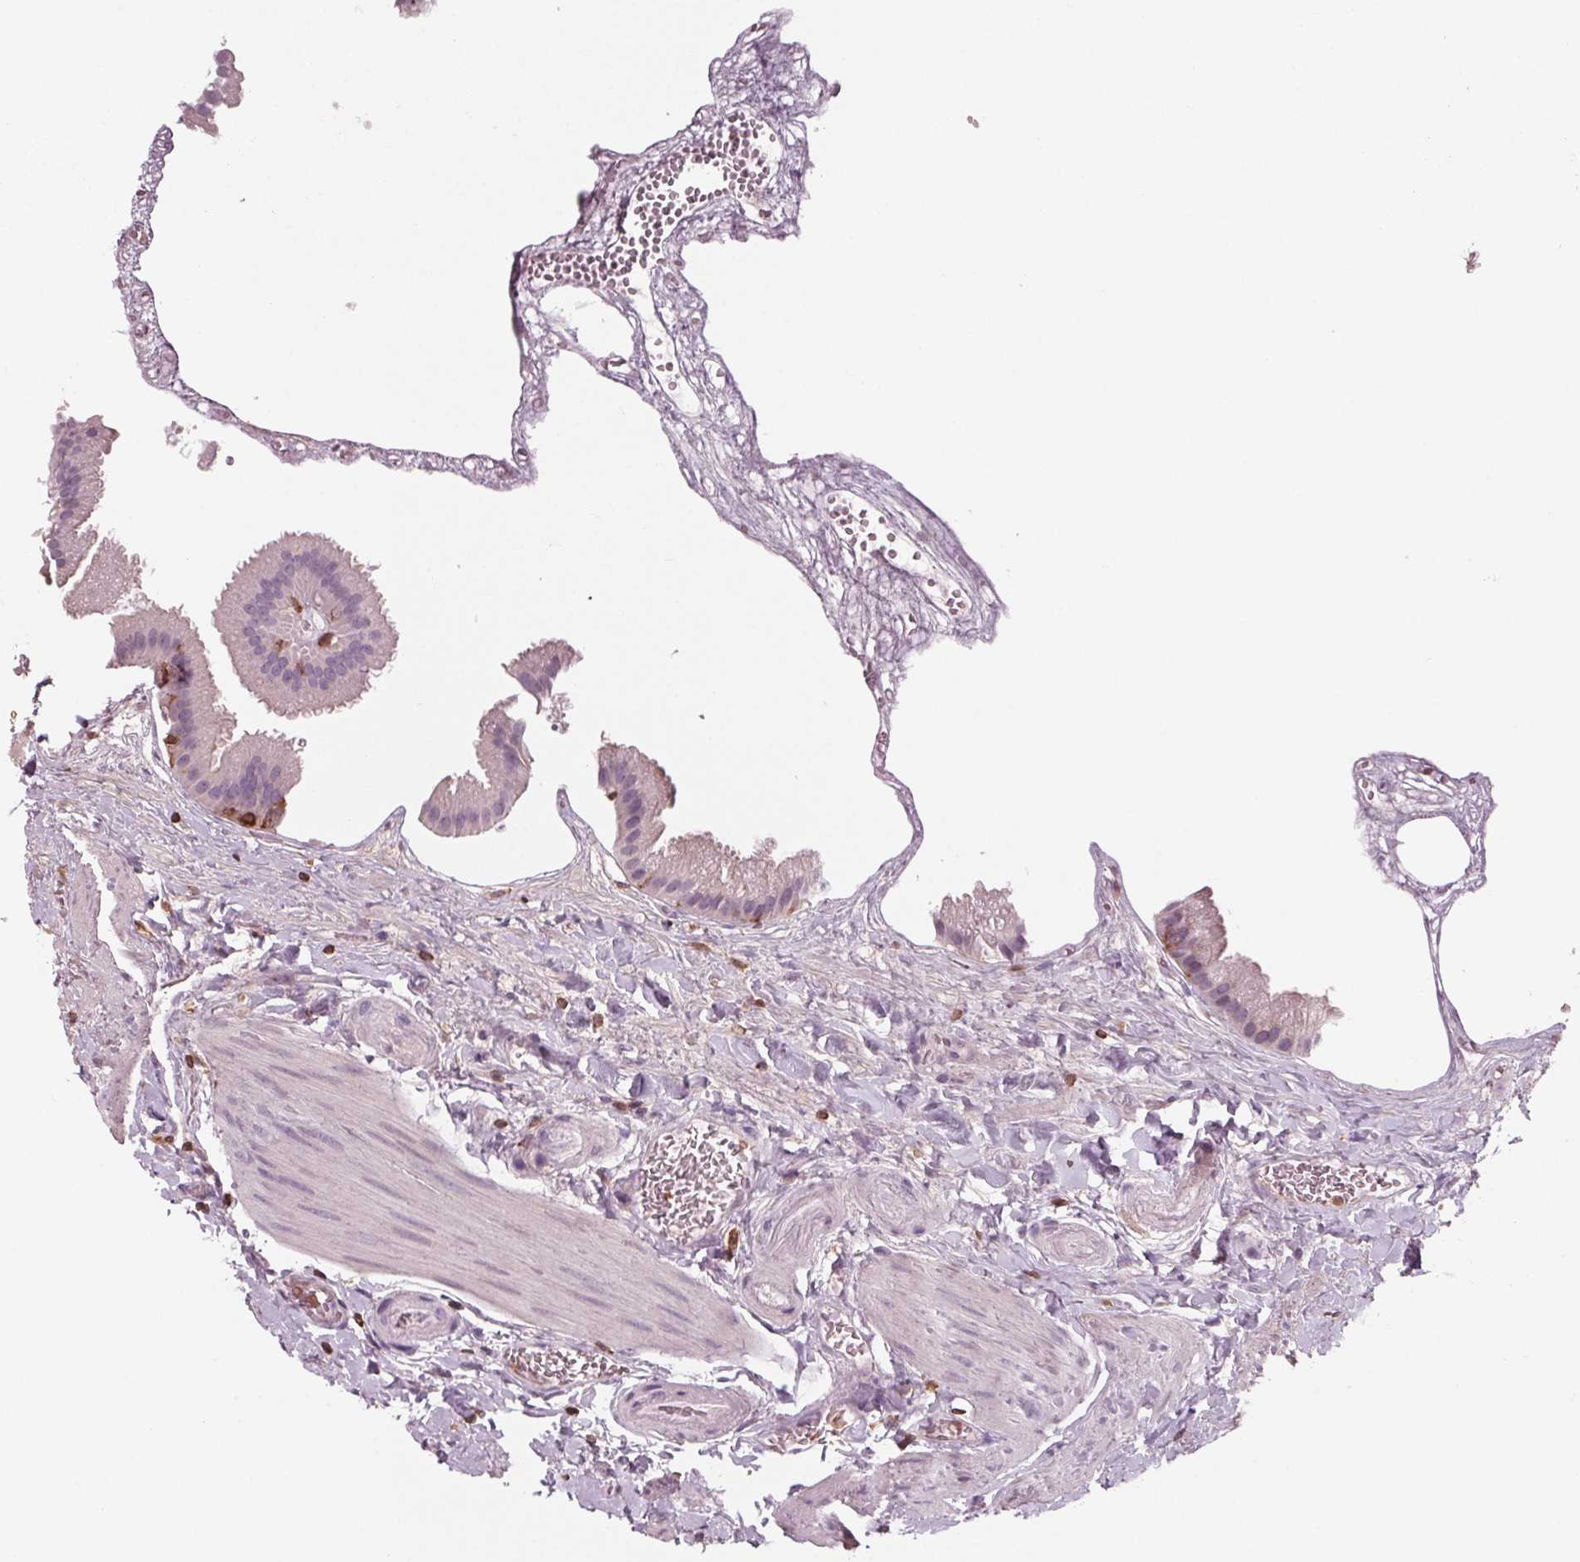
{"staining": {"intensity": "negative", "quantity": "none", "location": "none"}, "tissue": "gallbladder", "cell_type": "Glandular cells", "image_type": "normal", "snomed": [{"axis": "morphology", "description": "Normal tissue, NOS"}, {"axis": "topography", "description": "Gallbladder"}], "caption": "Immunohistochemistry (IHC) of normal gallbladder displays no staining in glandular cells.", "gene": "ARHGAP25", "patient": {"sex": "female", "age": 63}}